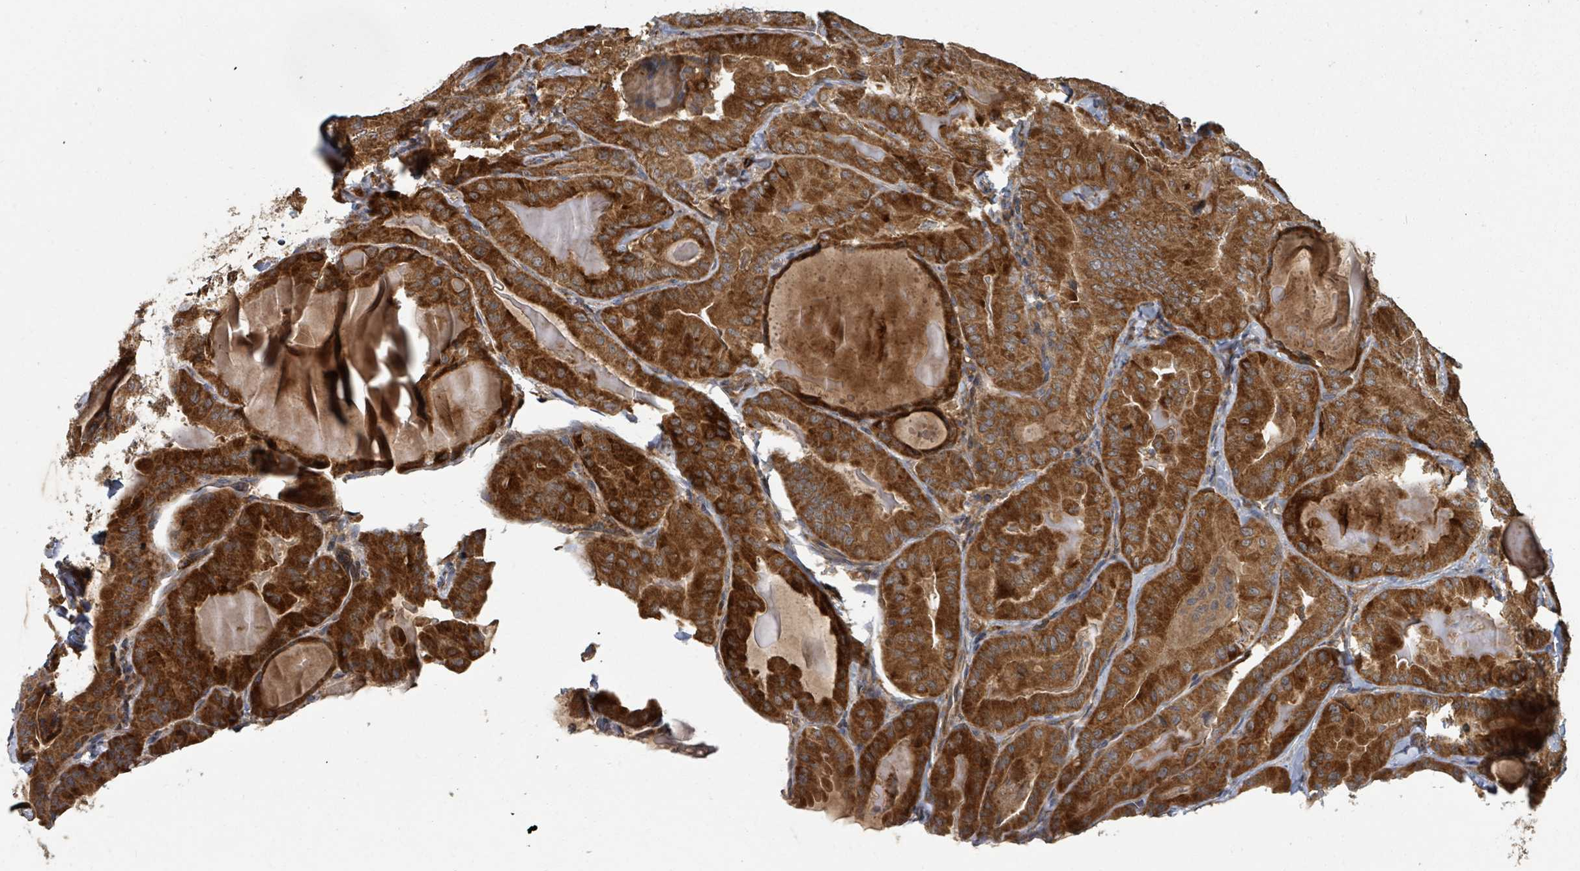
{"staining": {"intensity": "strong", "quantity": ">75%", "location": "cytoplasmic/membranous"}, "tissue": "thyroid cancer", "cell_type": "Tumor cells", "image_type": "cancer", "snomed": [{"axis": "morphology", "description": "Papillary adenocarcinoma, NOS"}, {"axis": "topography", "description": "Thyroid gland"}], "caption": "Strong cytoplasmic/membranous expression for a protein is appreciated in approximately >75% of tumor cells of thyroid cancer using IHC.", "gene": "DPM1", "patient": {"sex": "female", "age": 68}}